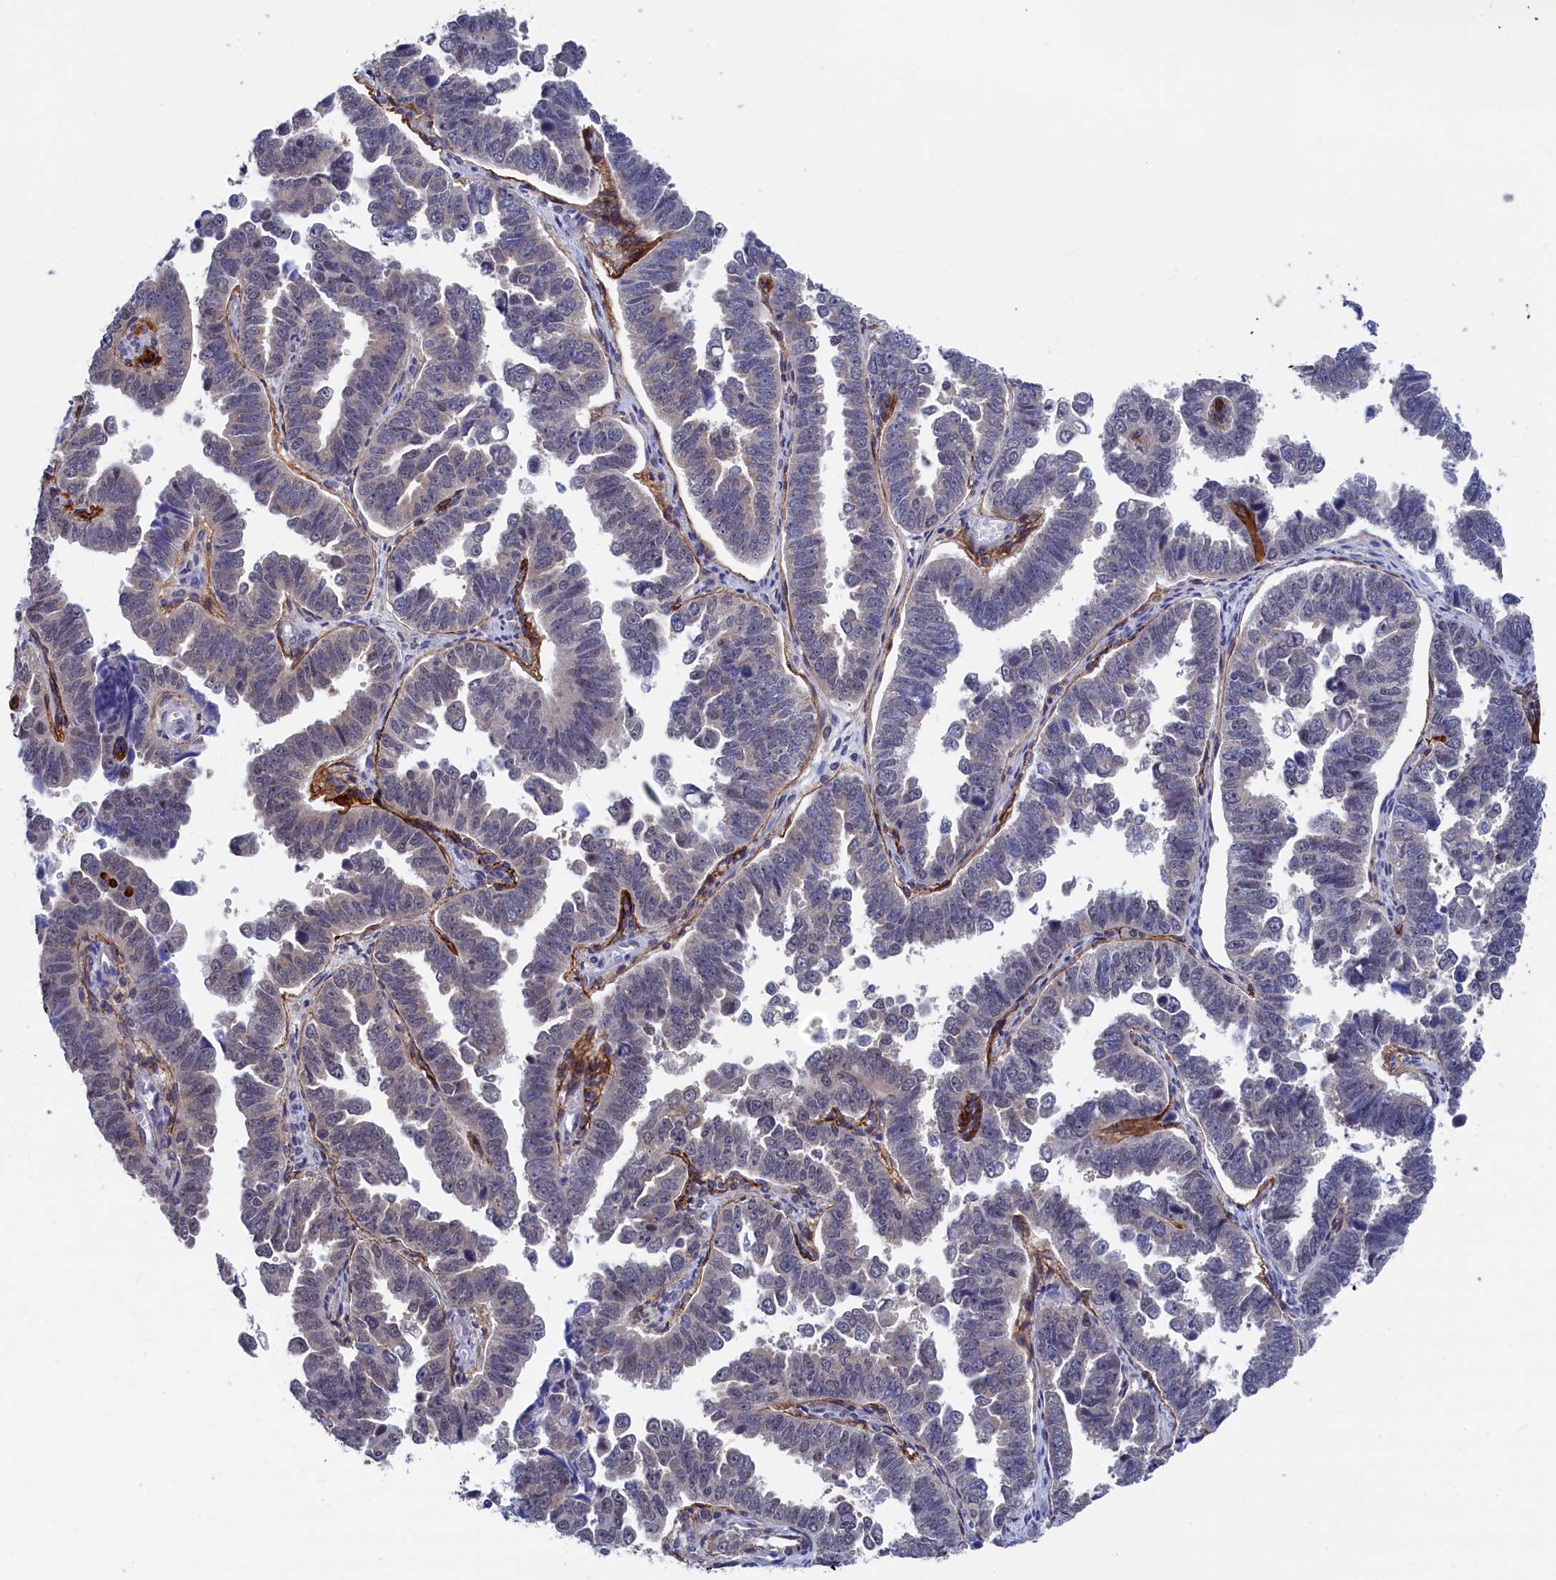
{"staining": {"intensity": "negative", "quantity": "none", "location": "none"}, "tissue": "endometrial cancer", "cell_type": "Tumor cells", "image_type": "cancer", "snomed": [{"axis": "morphology", "description": "Adenocarcinoma, NOS"}, {"axis": "topography", "description": "Endometrium"}], "caption": "Immunohistochemistry of human adenocarcinoma (endometrial) exhibits no expression in tumor cells. (DAB IHC, high magnification).", "gene": "PGP", "patient": {"sex": "female", "age": 75}}